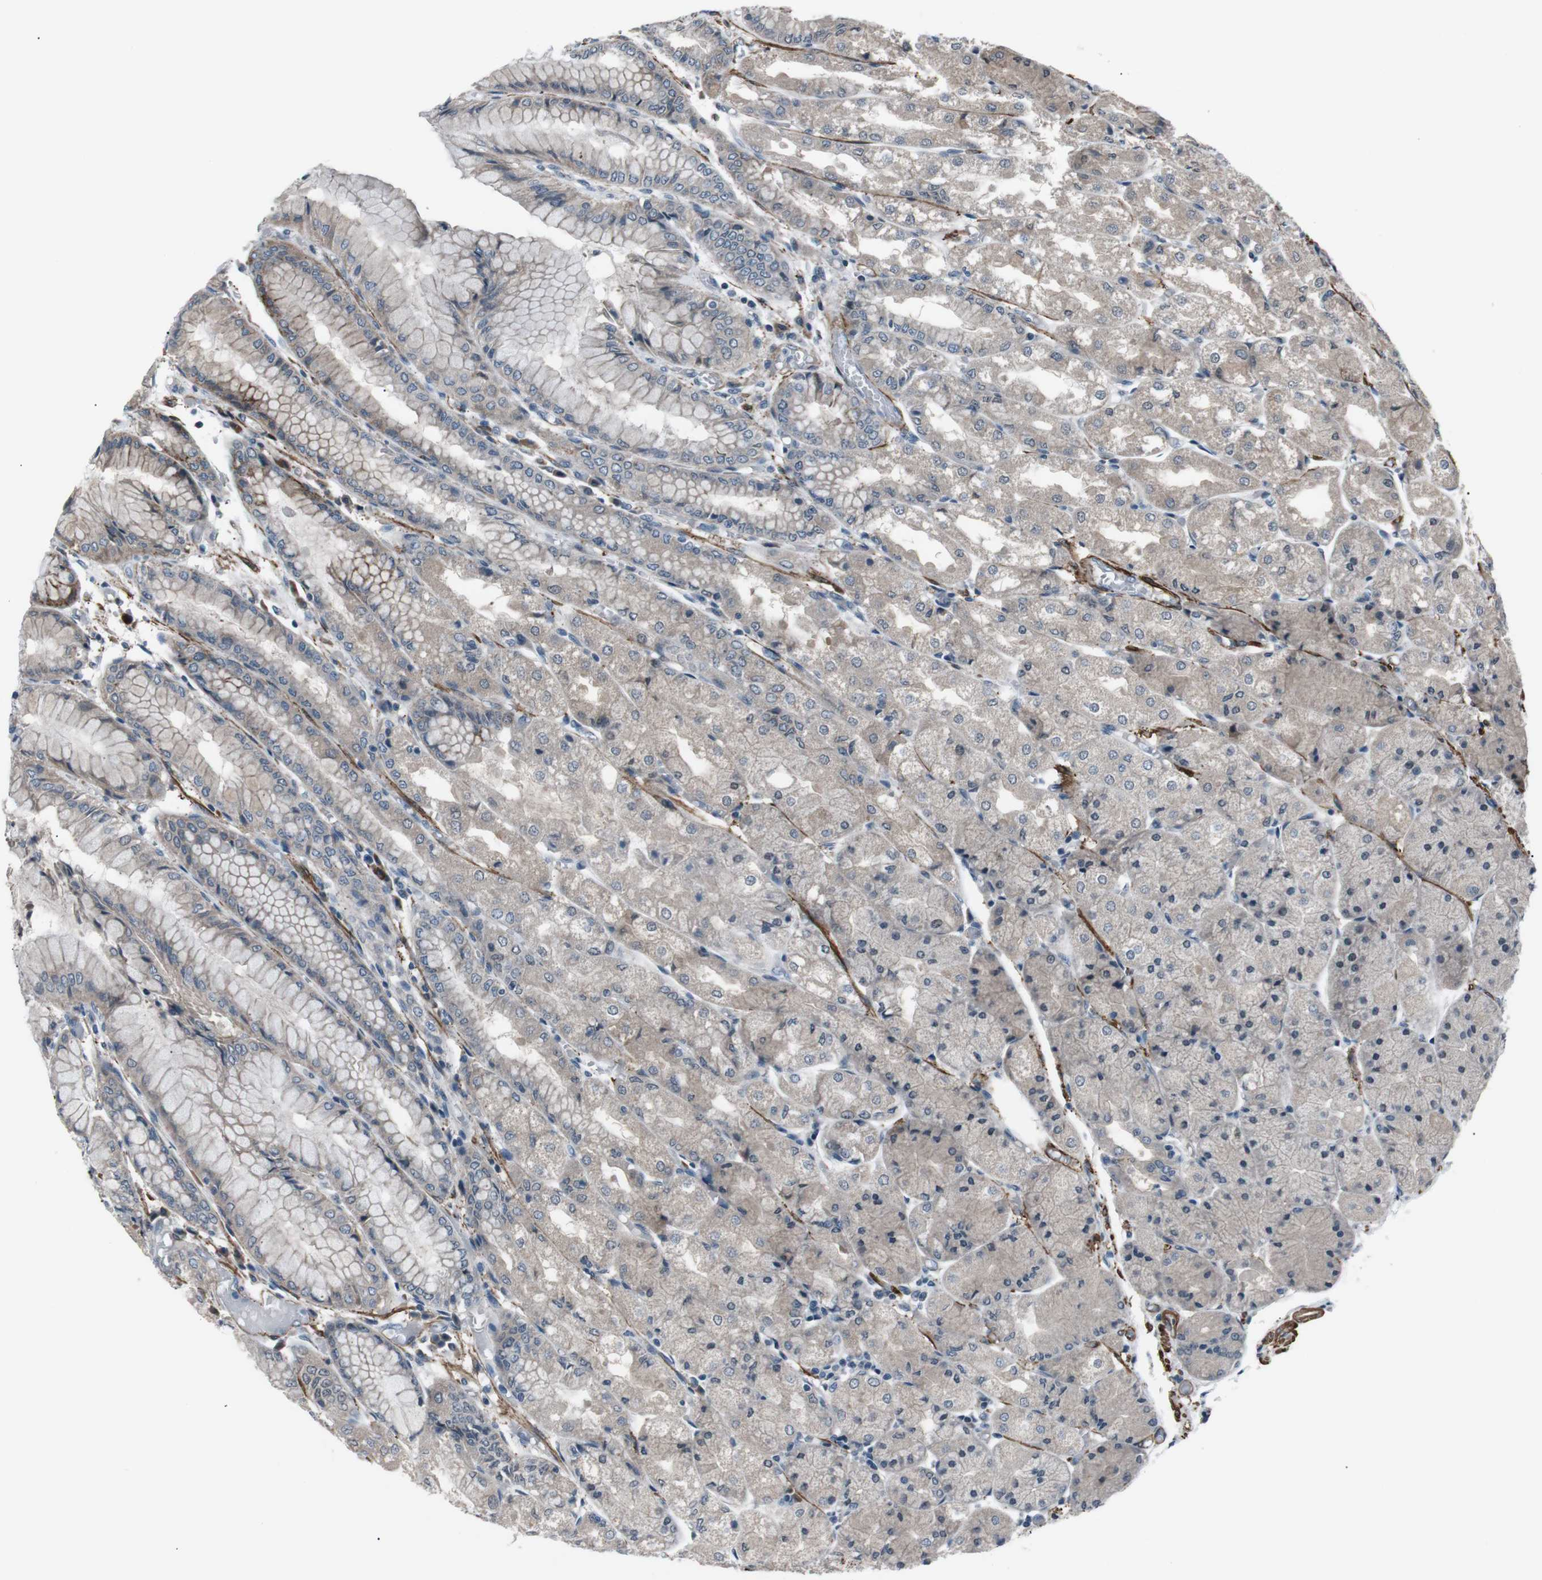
{"staining": {"intensity": "weak", "quantity": ">75%", "location": "cytoplasmic/membranous"}, "tissue": "stomach", "cell_type": "Glandular cells", "image_type": "normal", "snomed": [{"axis": "morphology", "description": "Normal tissue, NOS"}, {"axis": "topography", "description": "Stomach, upper"}], "caption": "Glandular cells exhibit weak cytoplasmic/membranous expression in approximately >75% of cells in unremarkable stomach.", "gene": "PDLIM5", "patient": {"sex": "male", "age": 72}}